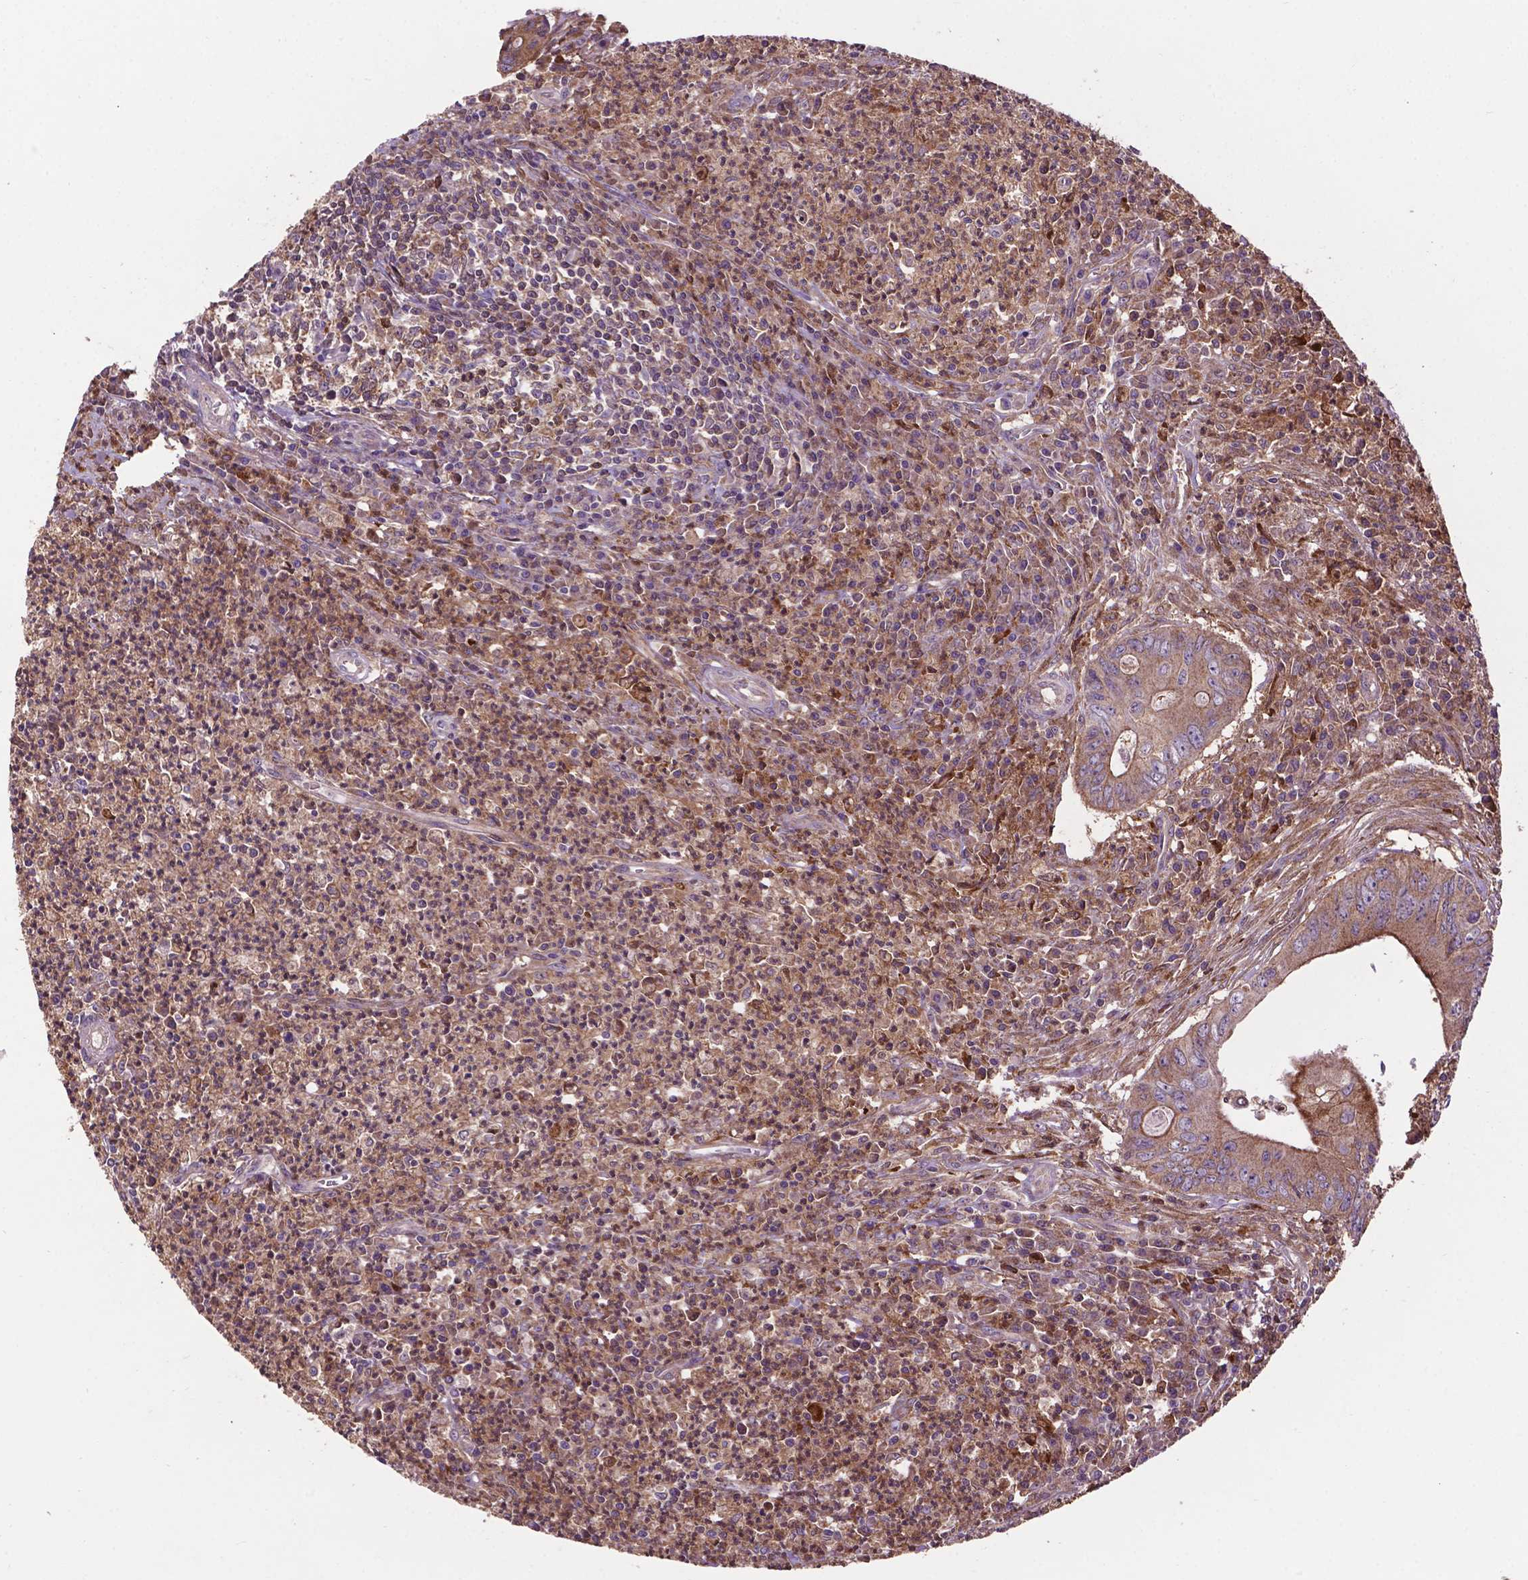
{"staining": {"intensity": "moderate", "quantity": ">75%", "location": "cytoplasmic/membranous"}, "tissue": "colorectal cancer", "cell_type": "Tumor cells", "image_type": "cancer", "snomed": [{"axis": "morphology", "description": "Adenocarcinoma, NOS"}, {"axis": "topography", "description": "Colon"}], "caption": "Human colorectal cancer (adenocarcinoma) stained for a protein (brown) displays moderate cytoplasmic/membranous positive positivity in about >75% of tumor cells.", "gene": "SMAD3", "patient": {"sex": "female", "age": 74}}